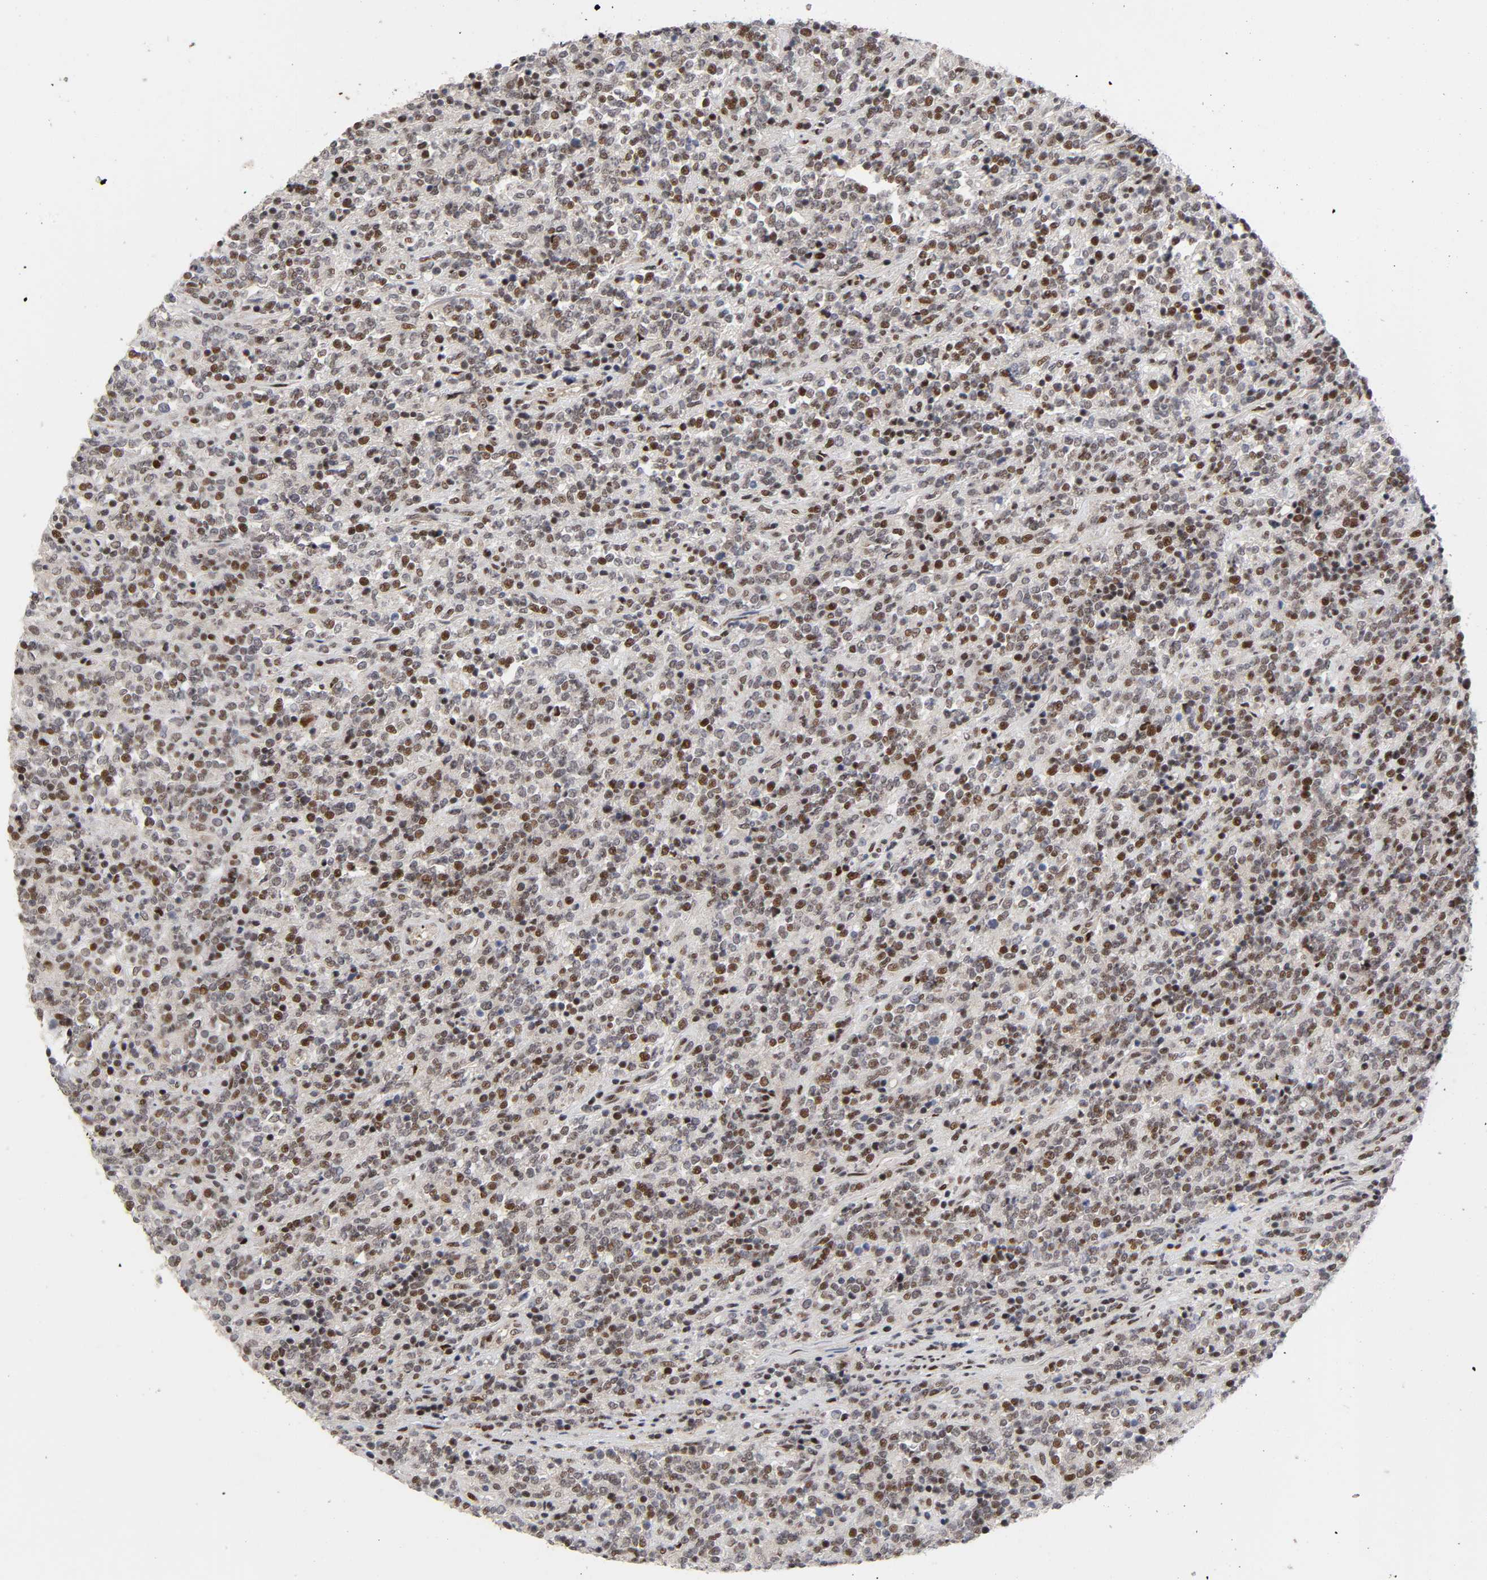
{"staining": {"intensity": "moderate", "quantity": ">75%", "location": "nuclear"}, "tissue": "lymphoma", "cell_type": "Tumor cells", "image_type": "cancer", "snomed": [{"axis": "morphology", "description": "Malignant lymphoma, non-Hodgkin's type, High grade"}, {"axis": "topography", "description": "Soft tissue"}], "caption": "Moderate nuclear expression is identified in about >75% of tumor cells in malignant lymphoma, non-Hodgkin's type (high-grade). The staining was performed using DAB (3,3'-diaminobenzidine) to visualize the protein expression in brown, while the nuclei were stained in blue with hematoxylin (Magnification: 20x).", "gene": "STK38", "patient": {"sex": "male", "age": 18}}